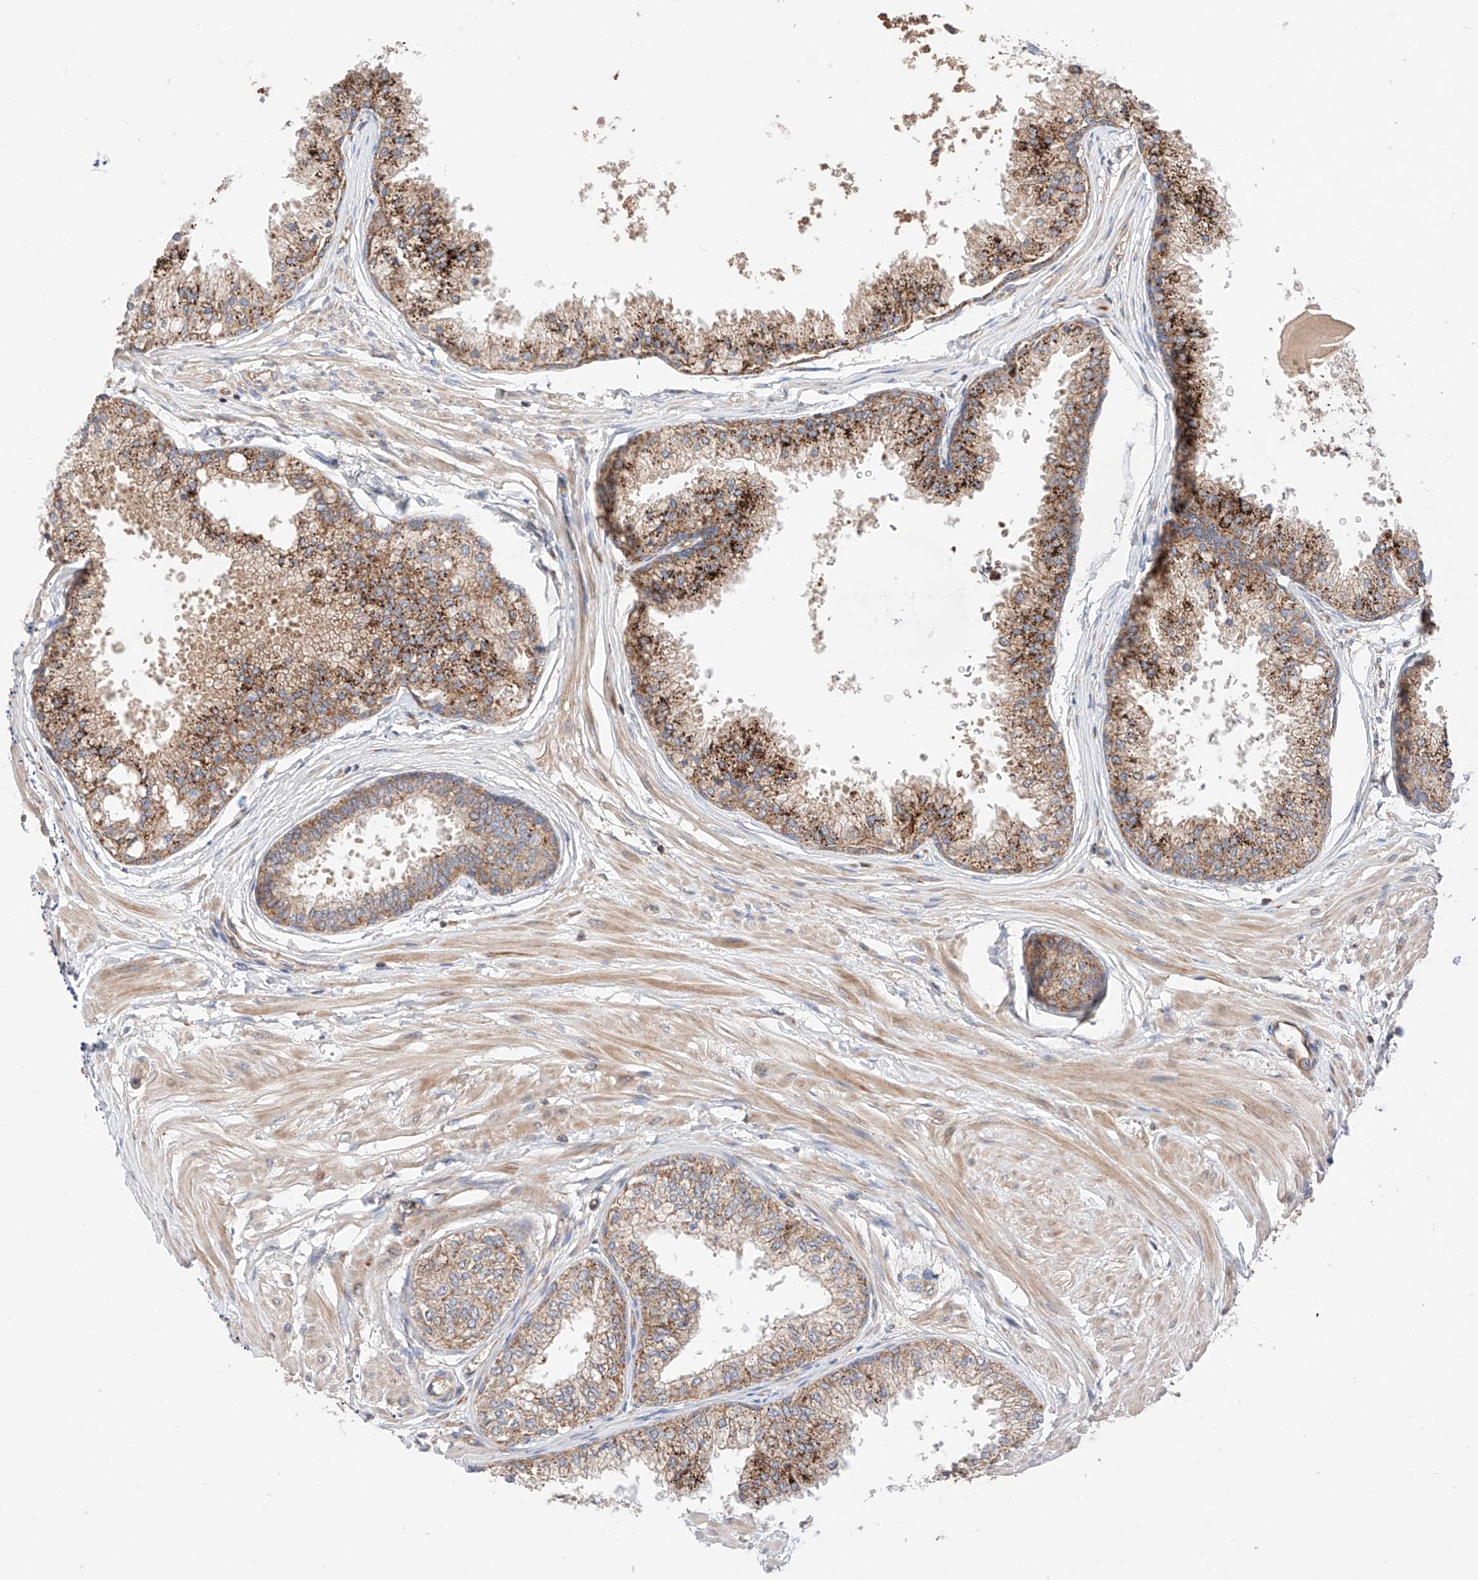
{"staining": {"intensity": "strong", "quantity": ">75%", "location": "cytoplasmic/membranous"}, "tissue": "prostate", "cell_type": "Glandular cells", "image_type": "normal", "snomed": [{"axis": "morphology", "description": "Normal tissue, NOS"}, {"axis": "topography", "description": "Prostate"}], "caption": "Approximately >75% of glandular cells in normal prostate show strong cytoplasmic/membranous protein expression as visualized by brown immunohistochemical staining.", "gene": "NR1D1", "patient": {"sex": "male", "age": 48}}